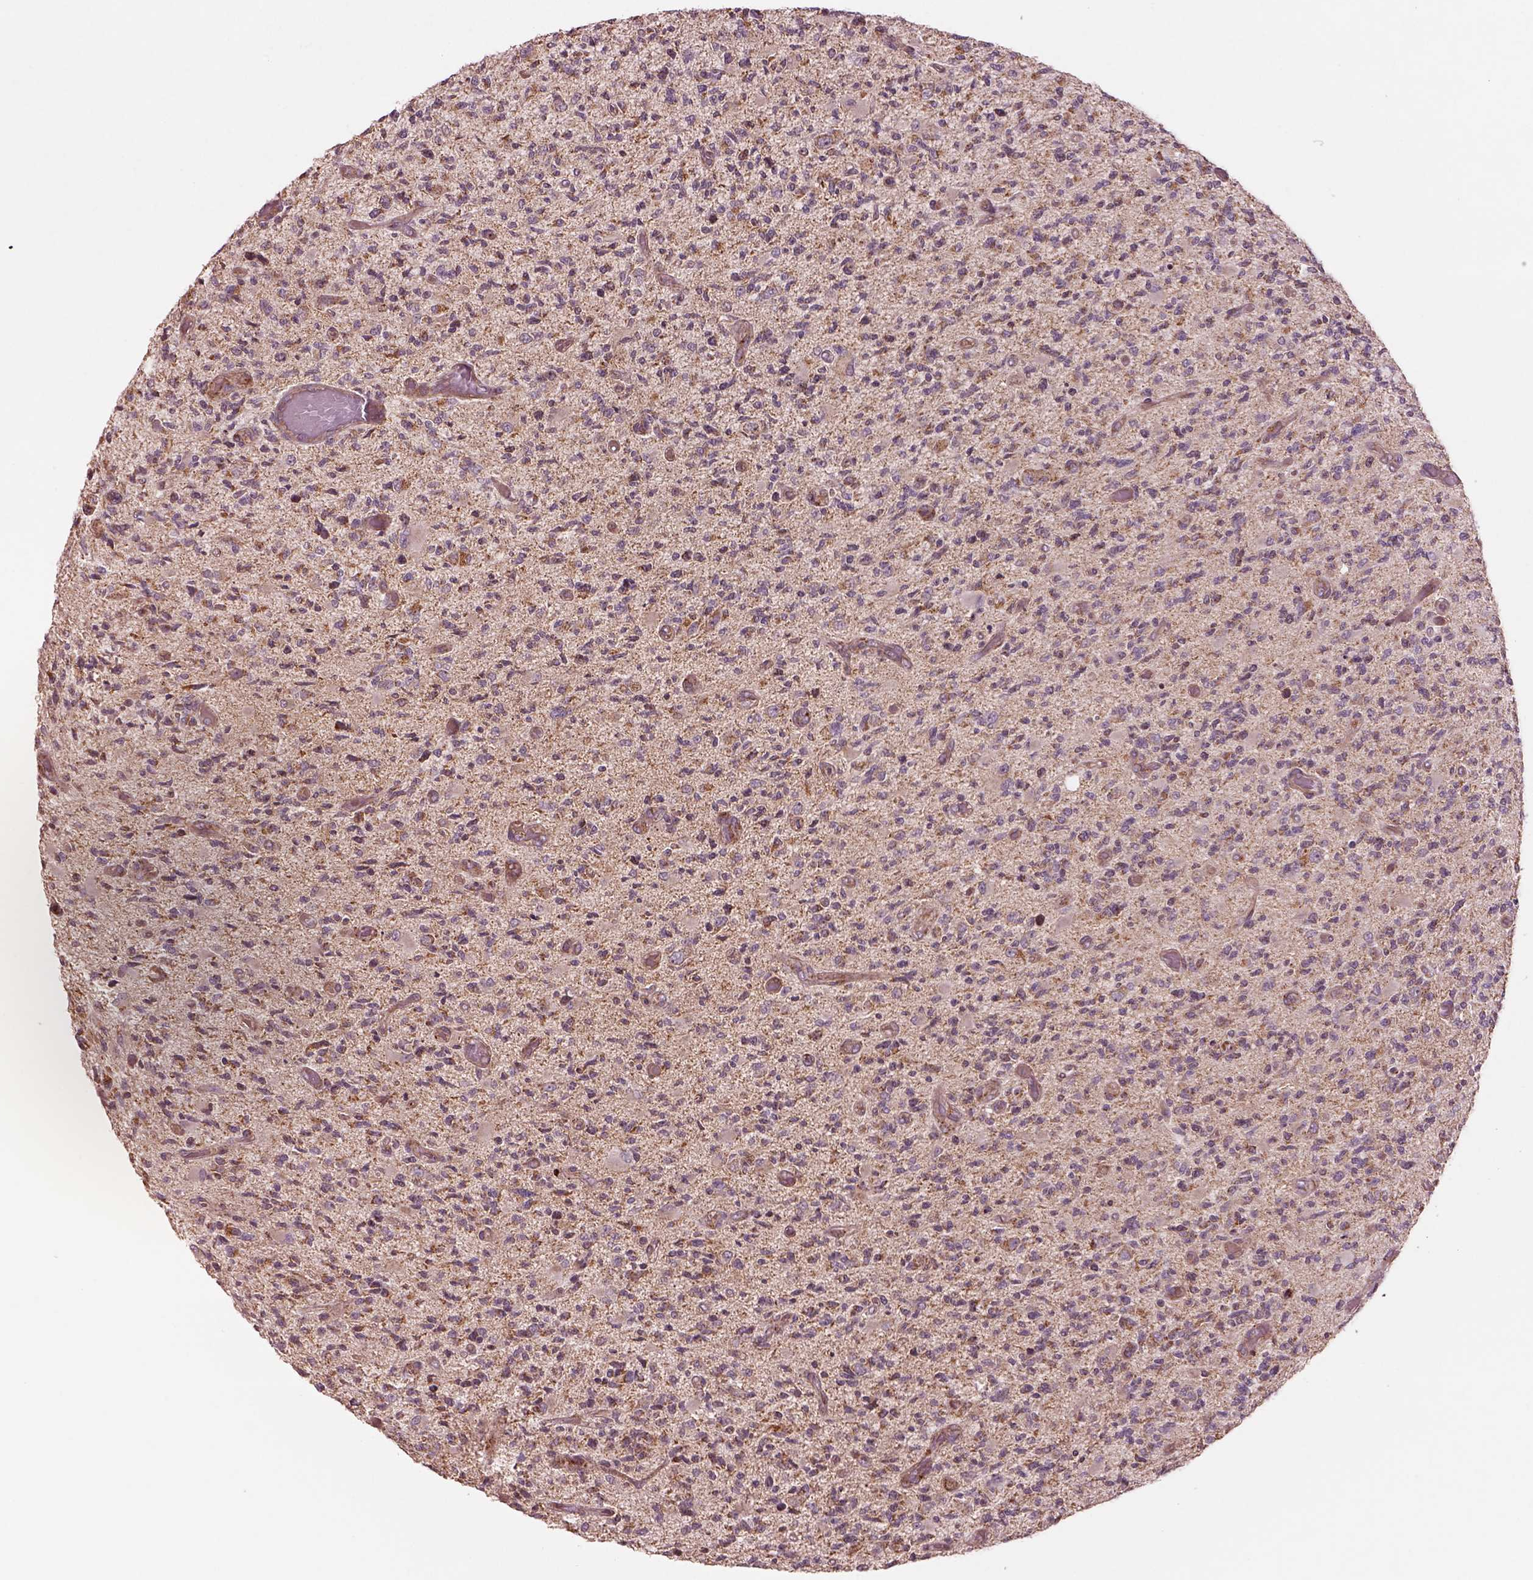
{"staining": {"intensity": "weak", "quantity": "<25%", "location": "cytoplasmic/membranous"}, "tissue": "glioma", "cell_type": "Tumor cells", "image_type": "cancer", "snomed": [{"axis": "morphology", "description": "Glioma, malignant, High grade"}, {"axis": "topography", "description": "Brain"}], "caption": "Glioma stained for a protein using immunohistochemistry (IHC) reveals no staining tumor cells.", "gene": "SLC25A5", "patient": {"sex": "female", "age": 63}}